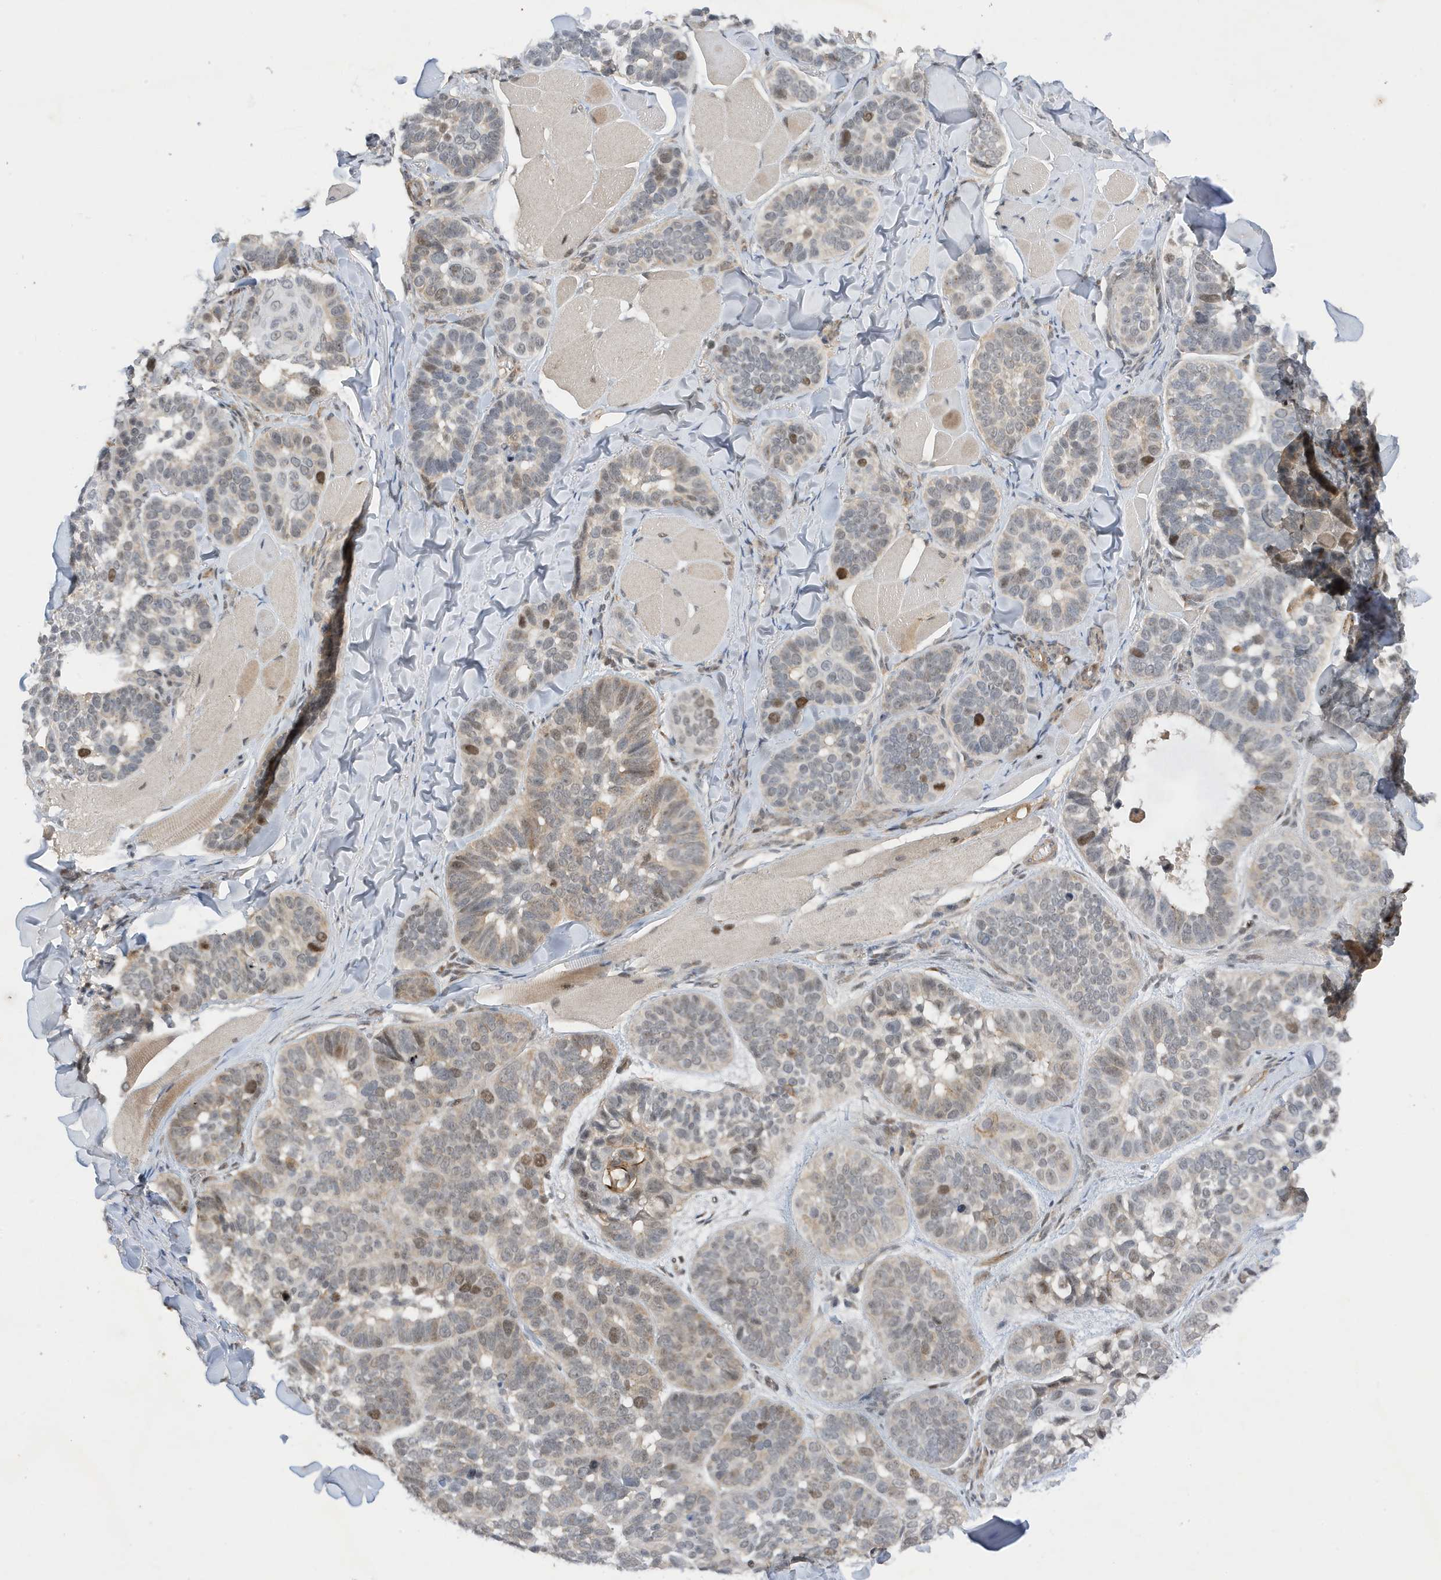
{"staining": {"intensity": "weak", "quantity": "<25%", "location": "nuclear"}, "tissue": "skin cancer", "cell_type": "Tumor cells", "image_type": "cancer", "snomed": [{"axis": "morphology", "description": "Basal cell carcinoma"}, {"axis": "topography", "description": "Skin"}], "caption": "Immunohistochemistry (IHC) of skin cancer (basal cell carcinoma) shows no positivity in tumor cells. The staining was performed using DAB (3,3'-diaminobenzidine) to visualize the protein expression in brown, while the nuclei were stained in blue with hematoxylin (Magnification: 20x).", "gene": "MAST3", "patient": {"sex": "male", "age": 62}}